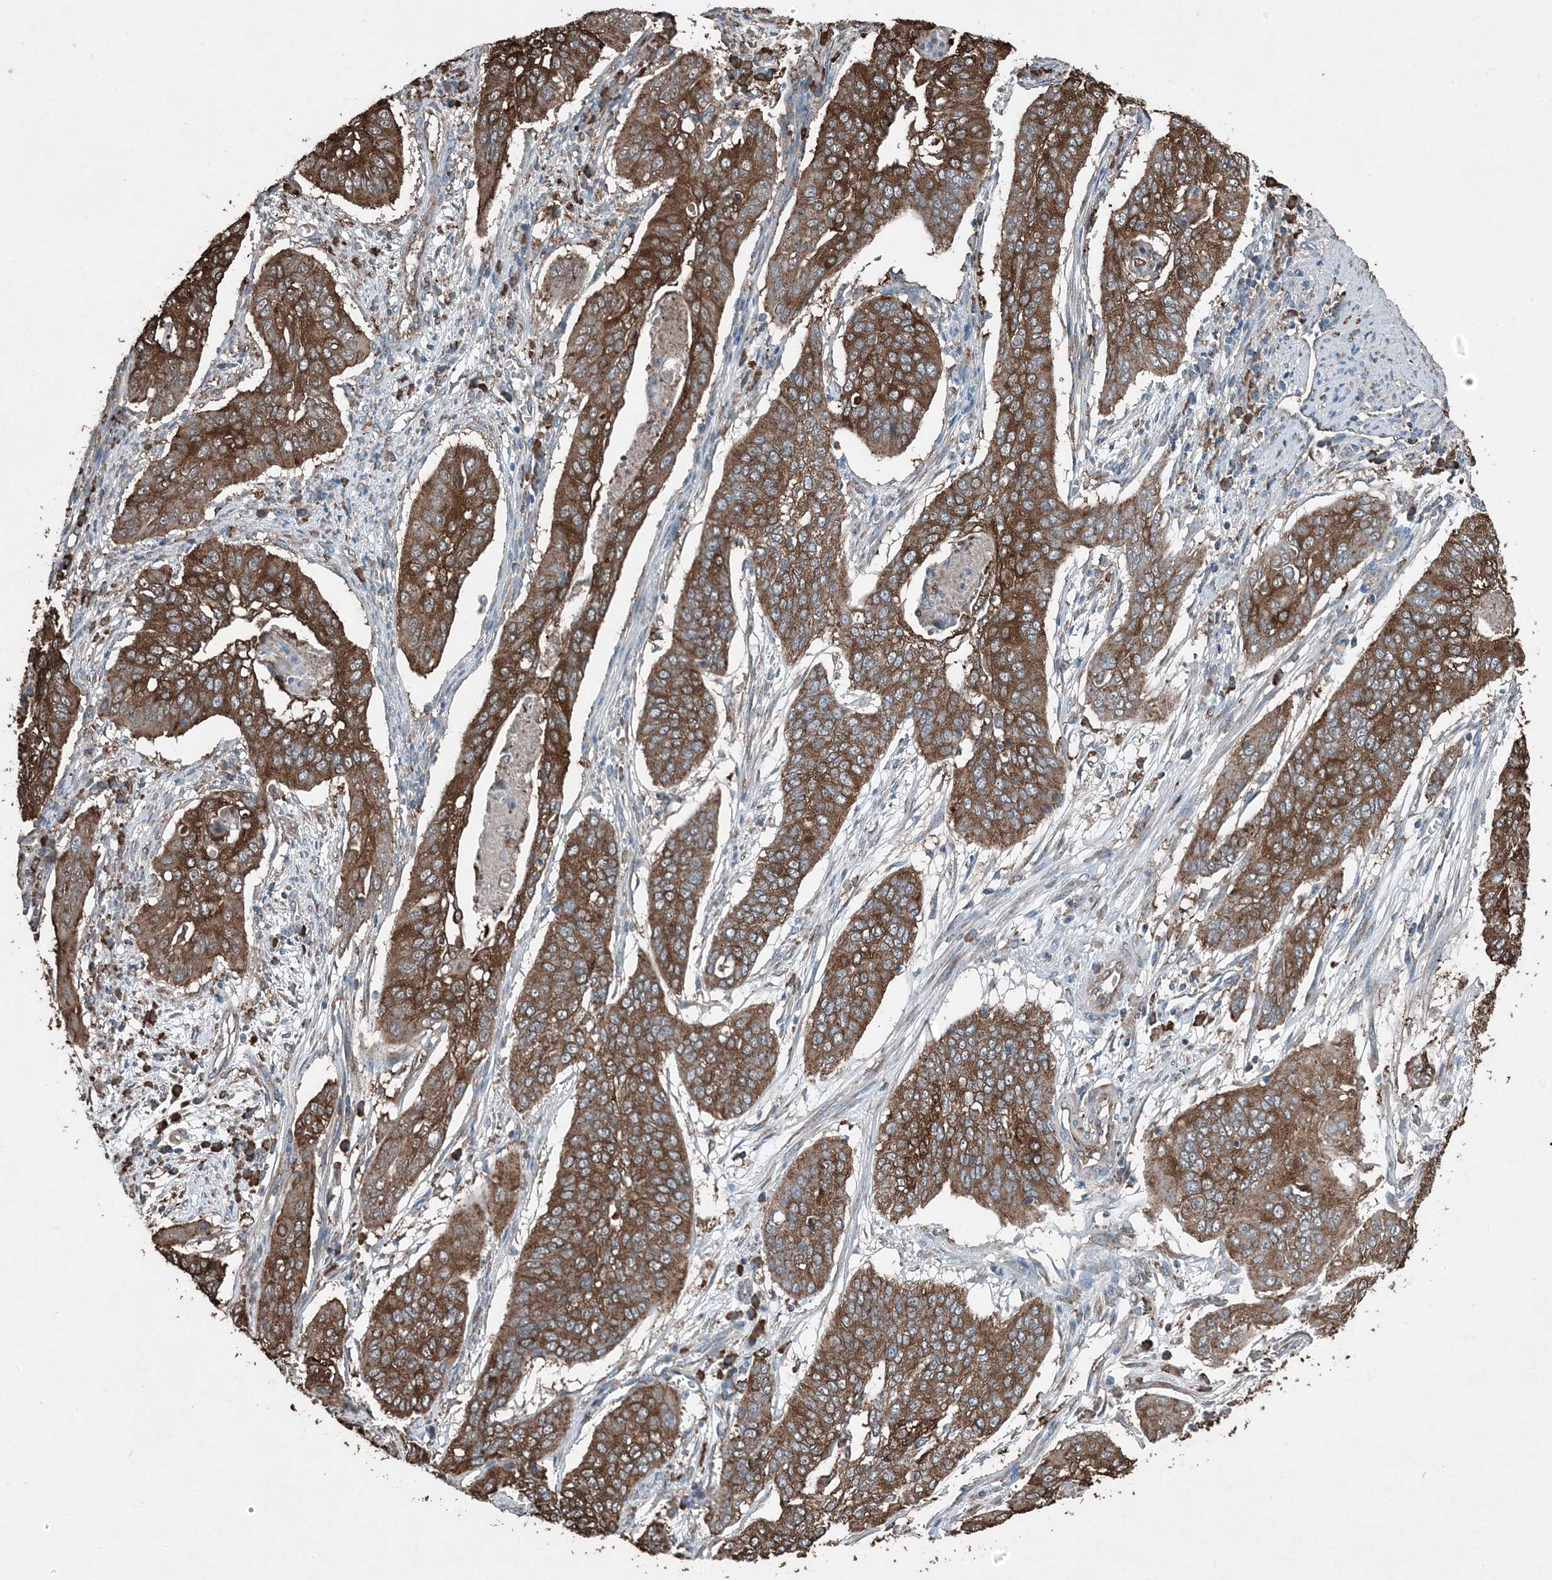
{"staining": {"intensity": "strong", "quantity": ">75%", "location": "cytoplasmic/membranous"}, "tissue": "cervical cancer", "cell_type": "Tumor cells", "image_type": "cancer", "snomed": [{"axis": "morphology", "description": "Squamous cell carcinoma, NOS"}, {"axis": "topography", "description": "Cervix"}], "caption": "Tumor cells exhibit strong cytoplasmic/membranous expression in approximately >75% of cells in cervical cancer (squamous cell carcinoma).", "gene": "PDIA6", "patient": {"sex": "female", "age": 39}}